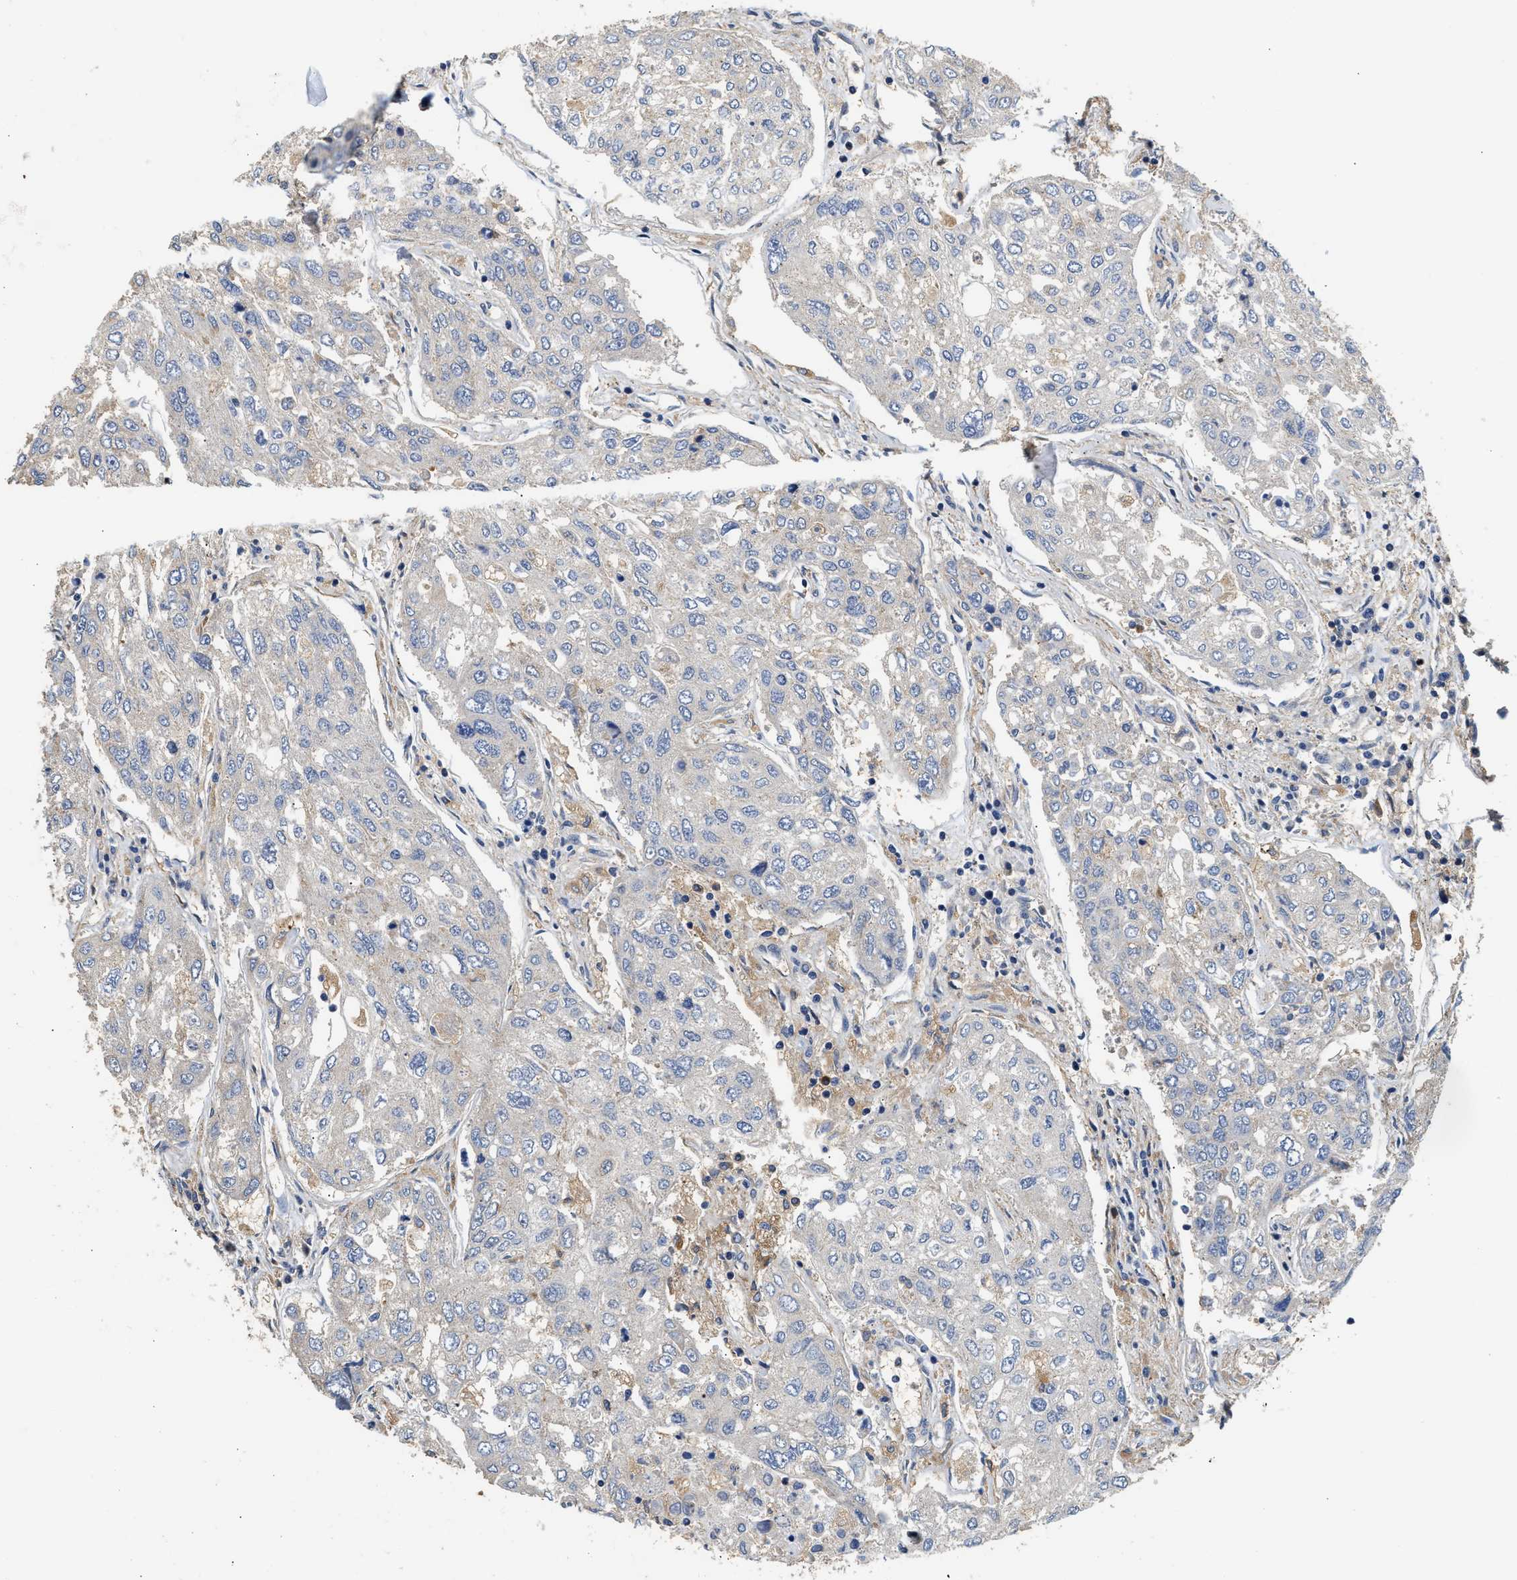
{"staining": {"intensity": "negative", "quantity": "none", "location": "none"}, "tissue": "urothelial cancer", "cell_type": "Tumor cells", "image_type": "cancer", "snomed": [{"axis": "morphology", "description": "Urothelial carcinoma, High grade"}, {"axis": "topography", "description": "Lymph node"}, {"axis": "topography", "description": "Urinary bladder"}], "caption": "Urothelial cancer was stained to show a protein in brown. There is no significant staining in tumor cells. (Stains: DAB immunohistochemistry (IHC) with hematoxylin counter stain, Microscopy: brightfield microscopy at high magnification).", "gene": "RAB31", "patient": {"sex": "male", "age": 51}}